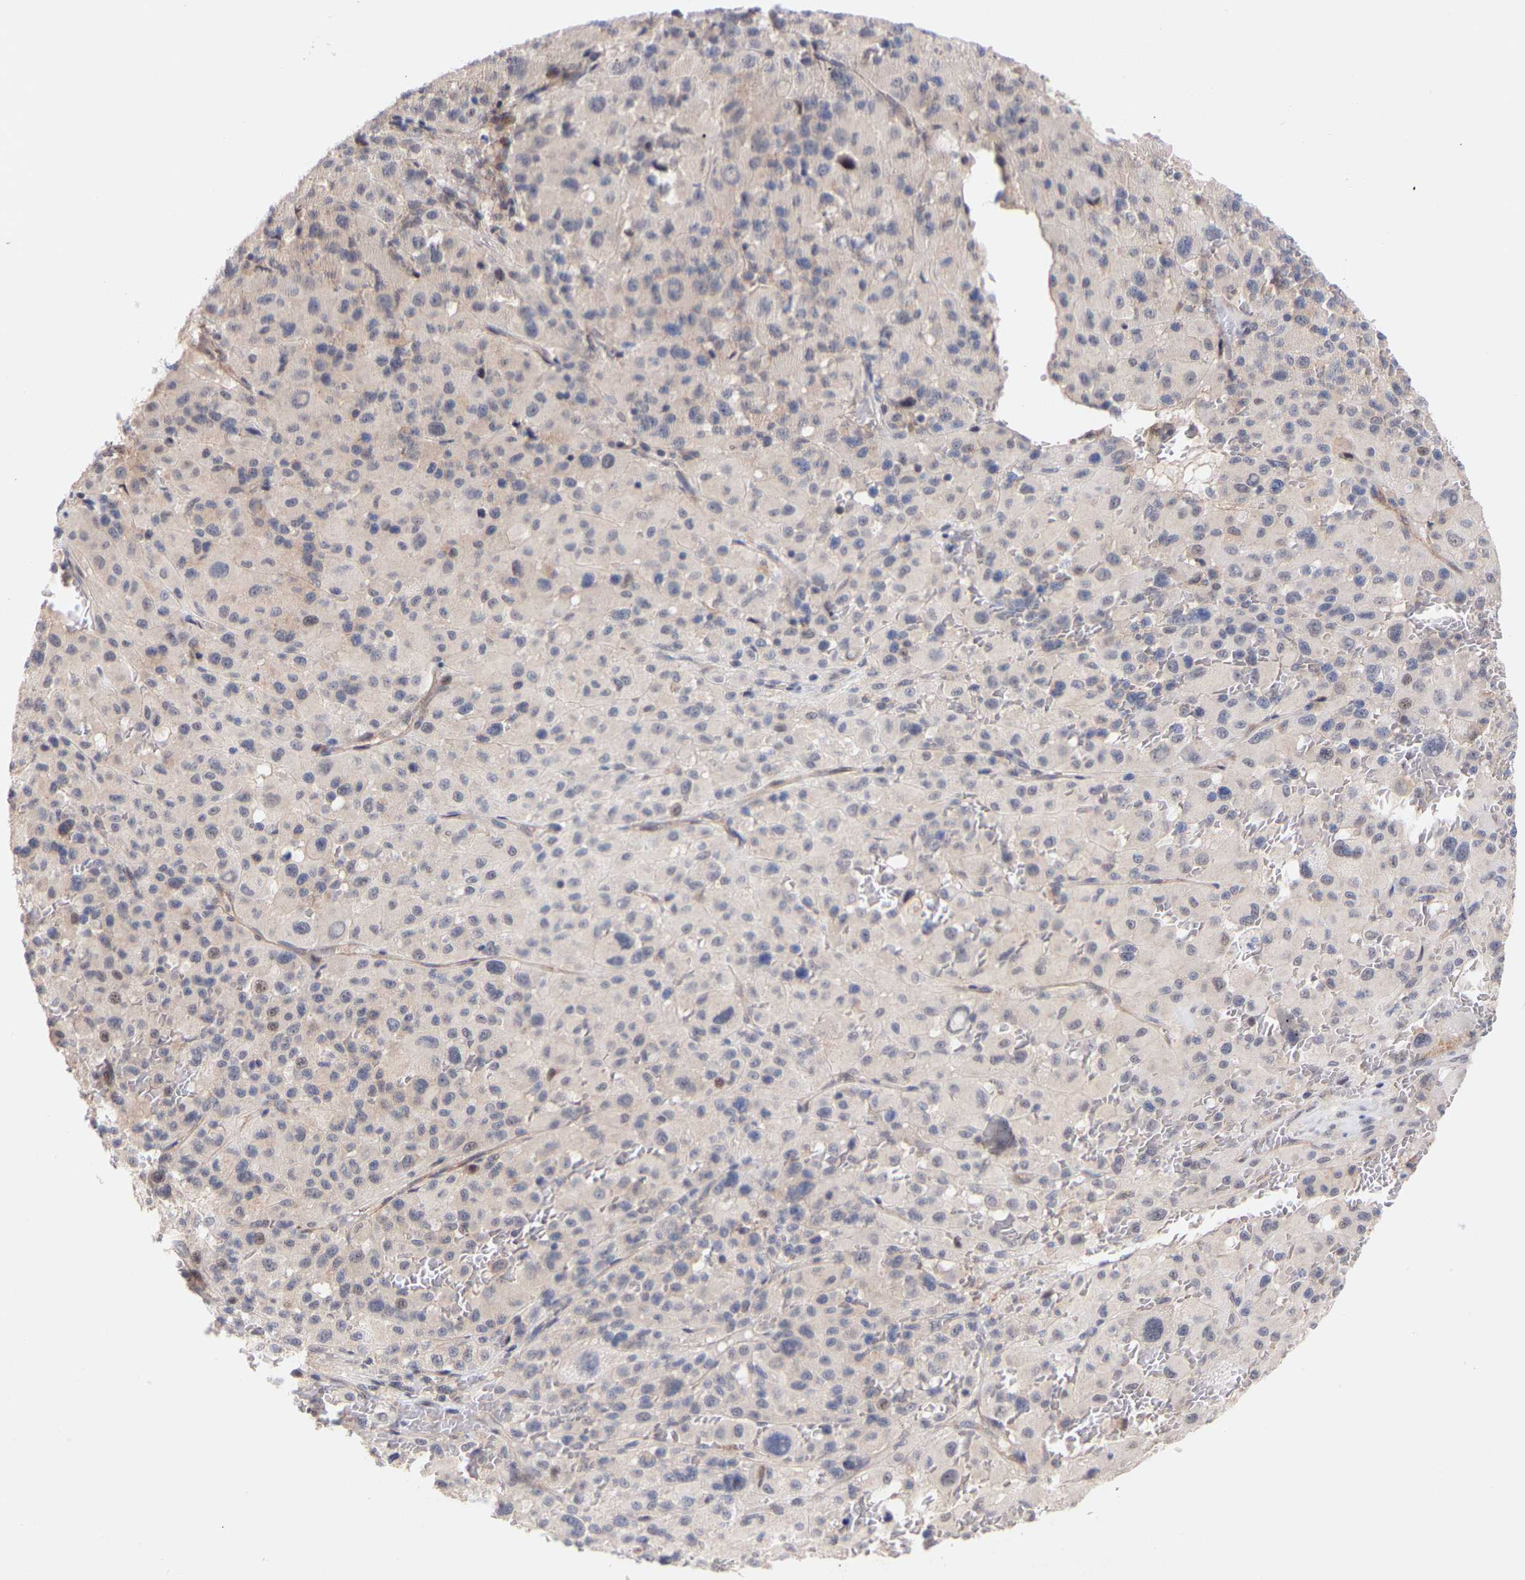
{"staining": {"intensity": "negative", "quantity": "none", "location": "none"}, "tissue": "melanoma", "cell_type": "Tumor cells", "image_type": "cancer", "snomed": [{"axis": "morphology", "description": "Malignant melanoma, Metastatic site"}, {"axis": "topography", "description": "Skin"}], "caption": "Tumor cells show no significant staining in melanoma. (Brightfield microscopy of DAB immunohistochemistry (IHC) at high magnification).", "gene": "PDLIM5", "patient": {"sex": "female", "age": 74}}